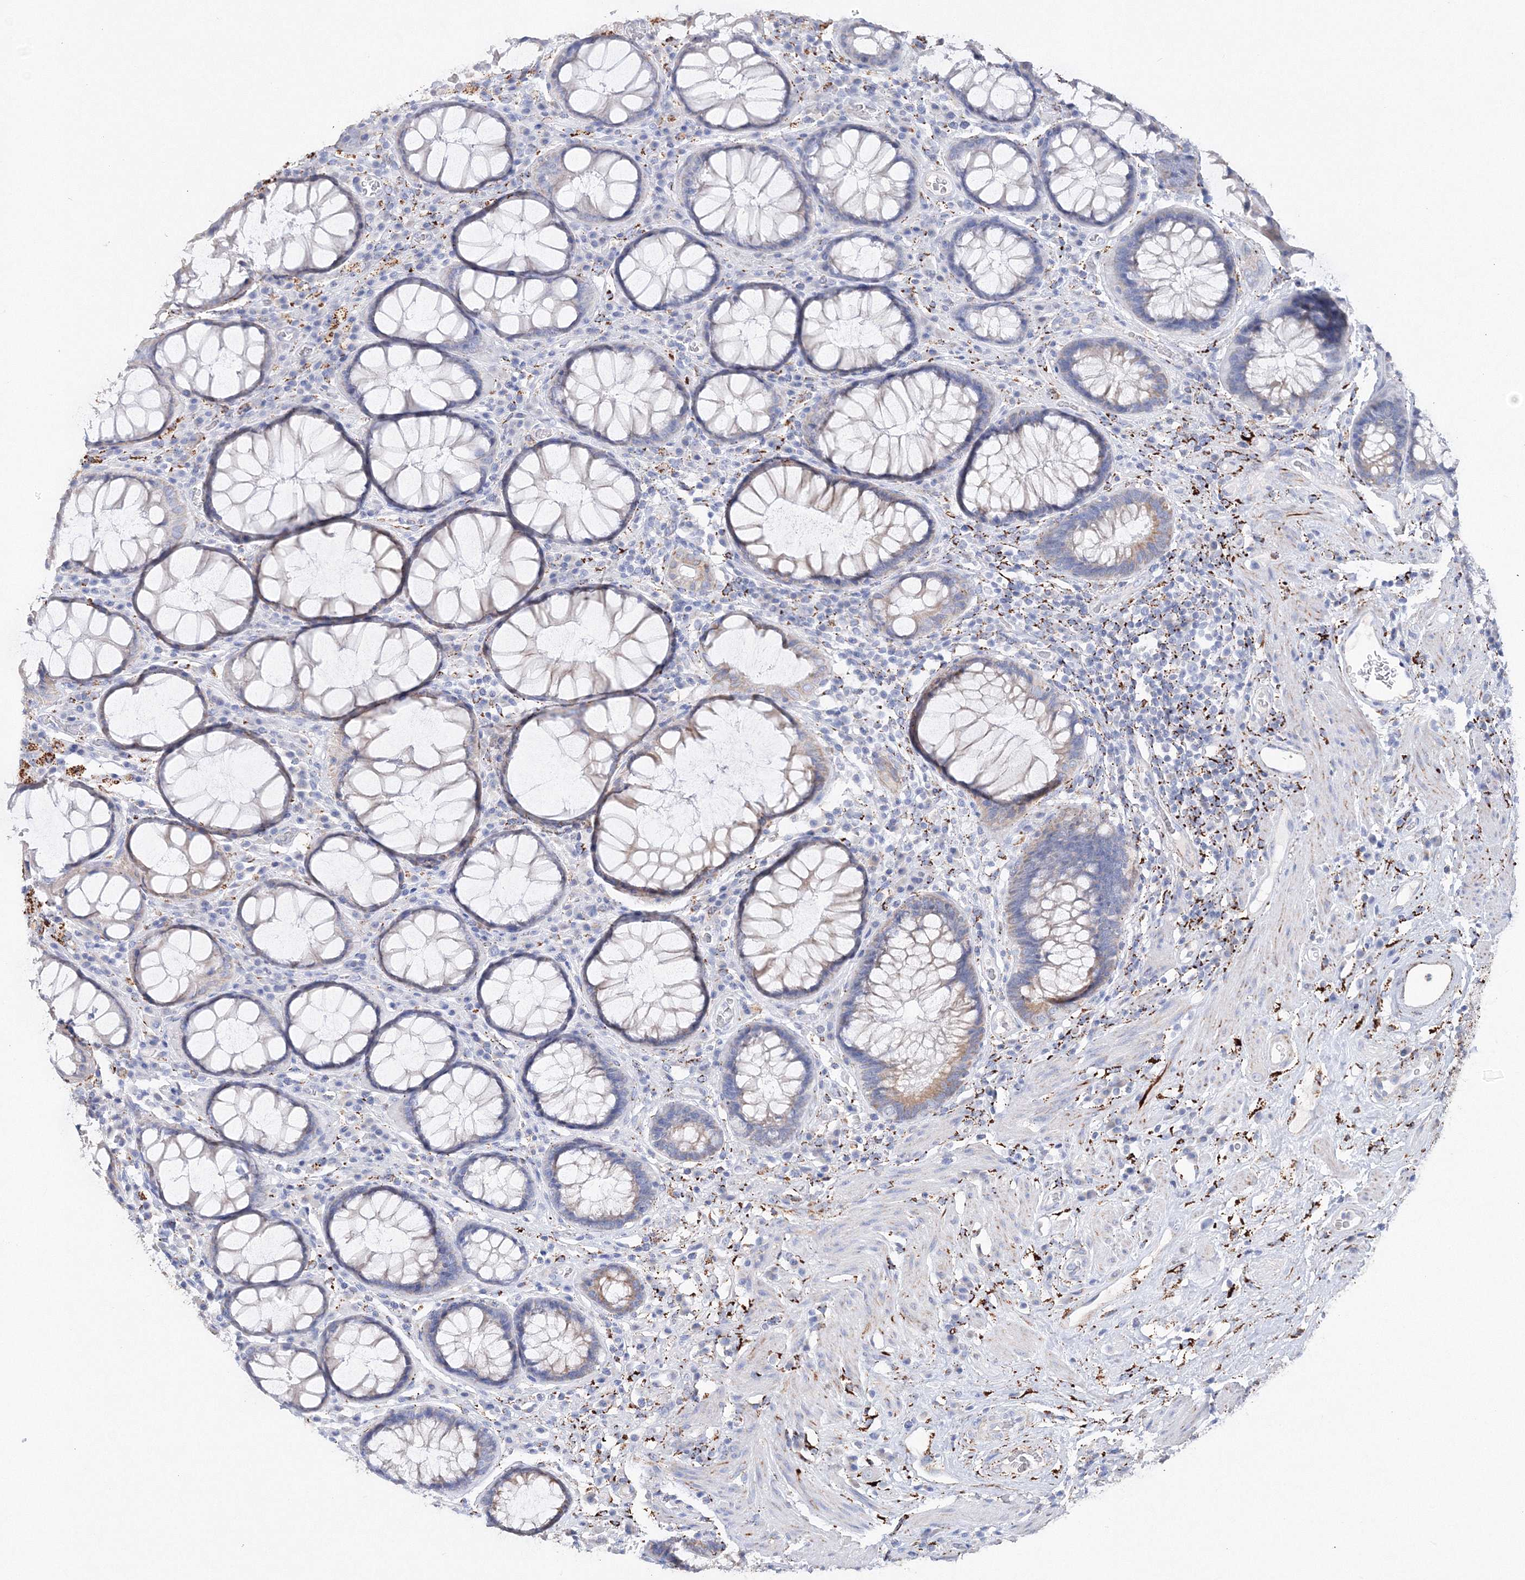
{"staining": {"intensity": "weak", "quantity": "<25%", "location": "cytoplasmic/membranous"}, "tissue": "rectum", "cell_type": "Glandular cells", "image_type": "normal", "snomed": [{"axis": "morphology", "description": "Normal tissue, NOS"}, {"axis": "topography", "description": "Rectum"}], "caption": "DAB immunohistochemical staining of normal human rectum displays no significant expression in glandular cells. (Stains: DAB (3,3'-diaminobenzidine) immunohistochemistry (IHC) with hematoxylin counter stain, Microscopy: brightfield microscopy at high magnification).", "gene": "MERTK", "patient": {"sex": "male", "age": 64}}